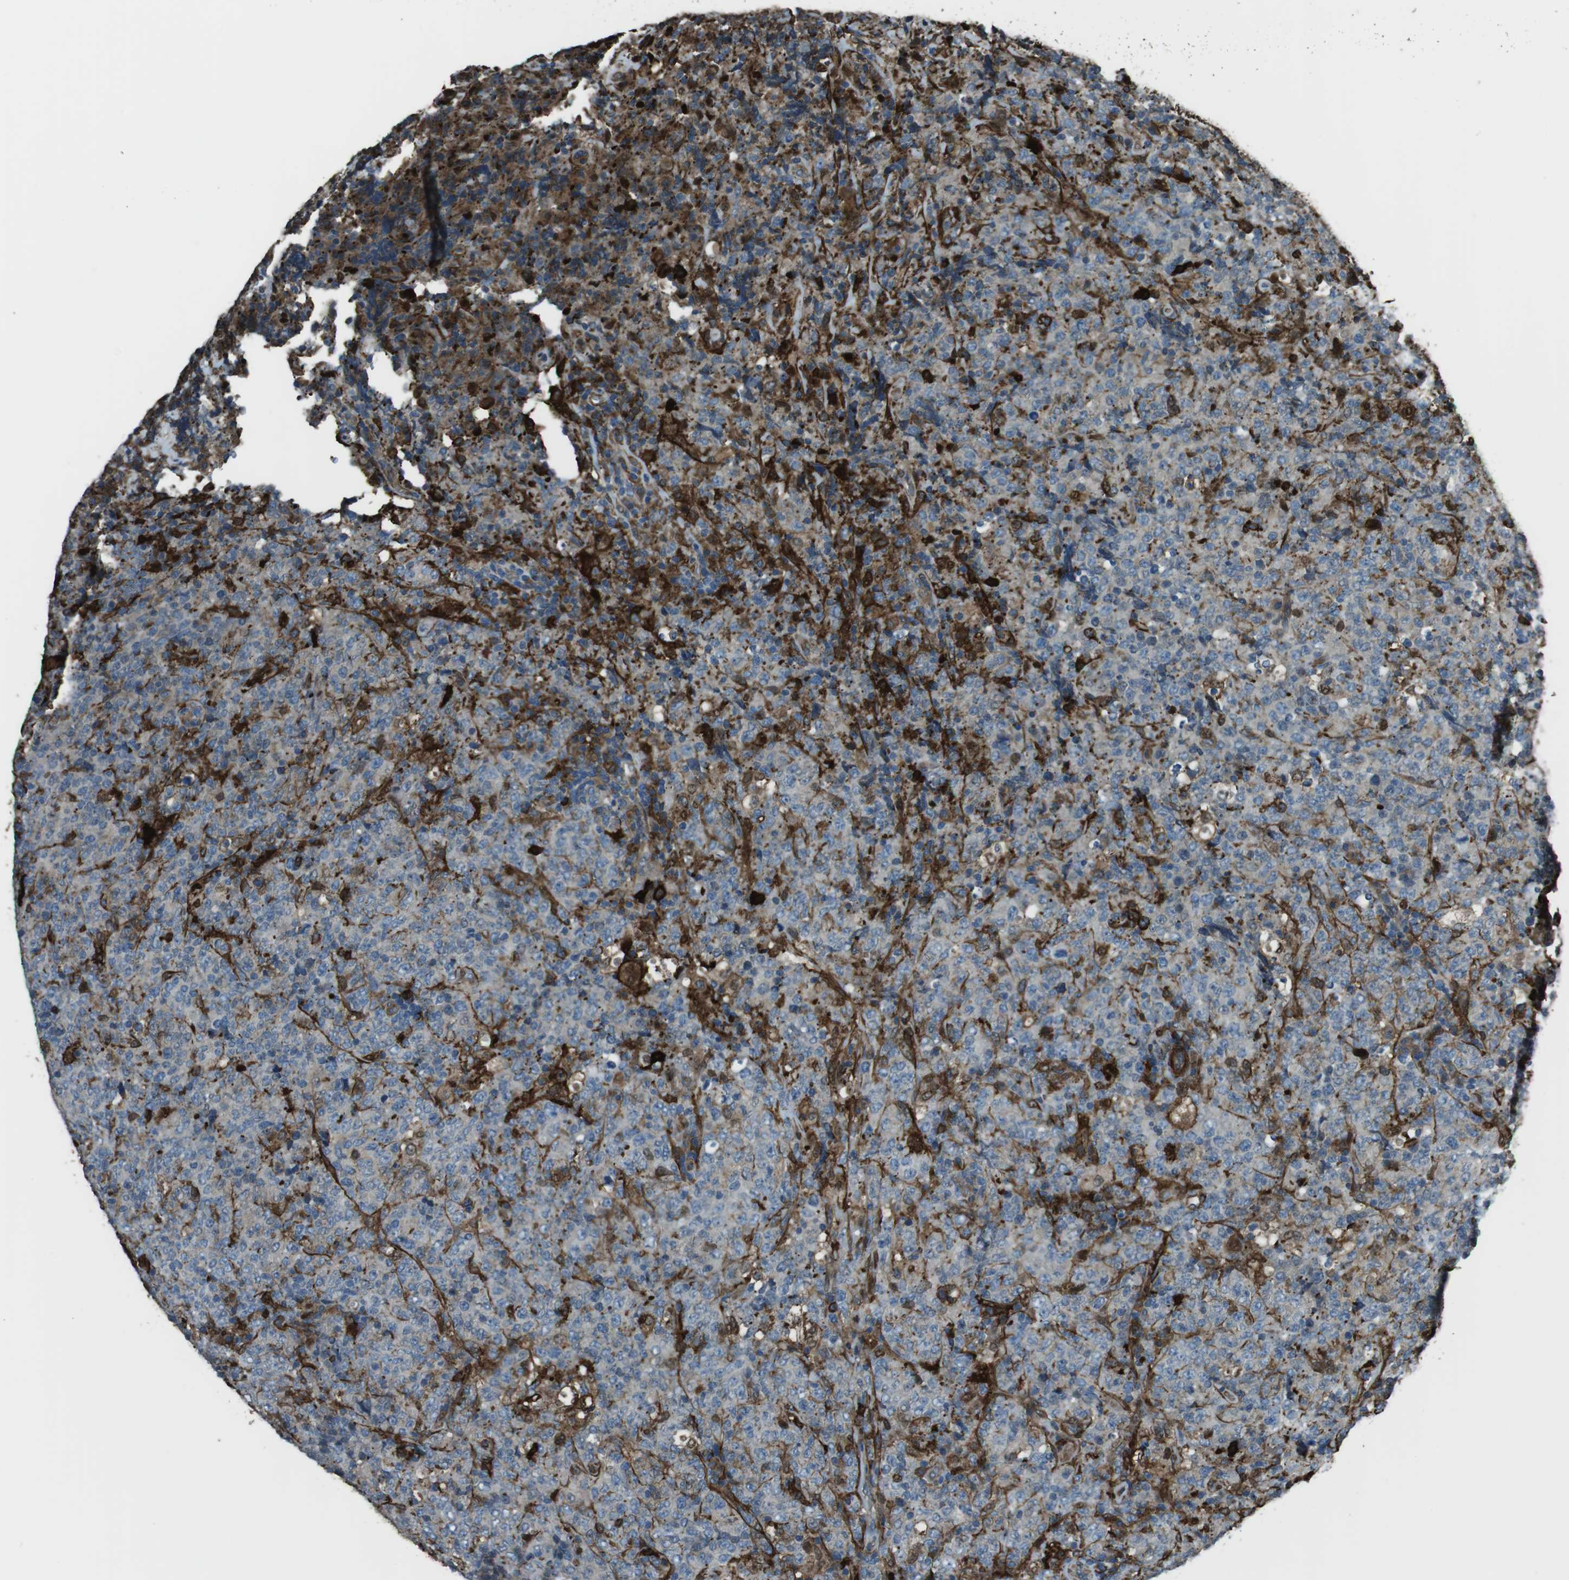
{"staining": {"intensity": "negative", "quantity": "none", "location": "none"}, "tissue": "lymphoma", "cell_type": "Tumor cells", "image_type": "cancer", "snomed": [{"axis": "morphology", "description": "Malignant lymphoma, non-Hodgkin's type, High grade"}, {"axis": "topography", "description": "Tonsil"}], "caption": "An IHC image of high-grade malignant lymphoma, non-Hodgkin's type is shown. There is no staining in tumor cells of high-grade malignant lymphoma, non-Hodgkin's type.", "gene": "SFT2D1", "patient": {"sex": "female", "age": 36}}